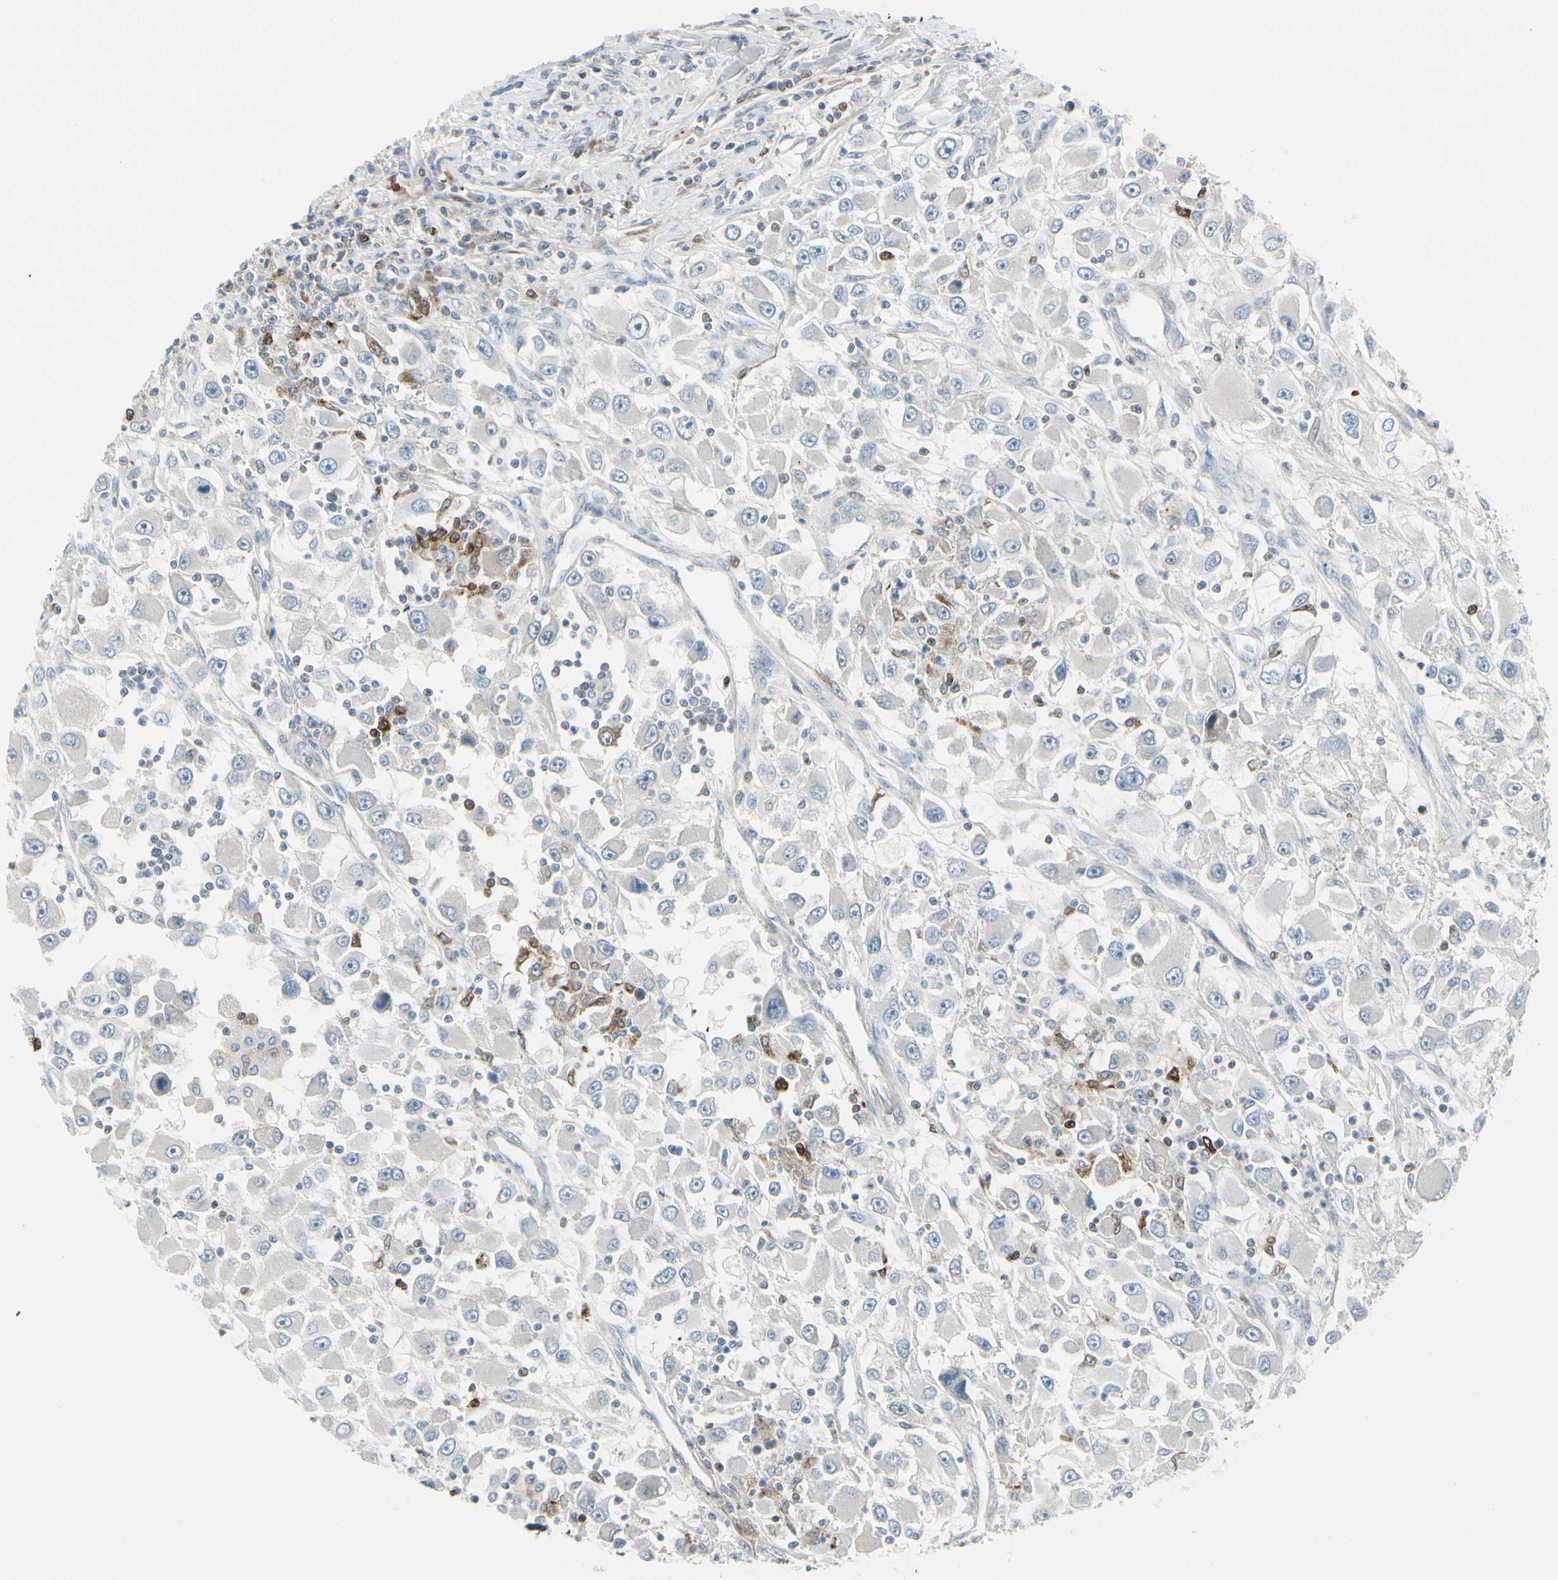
{"staining": {"intensity": "negative", "quantity": "none", "location": "none"}, "tissue": "renal cancer", "cell_type": "Tumor cells", "image_type": "cancer", "snomed": [{"axis": "morphology", "description": "Adenocarcinoma, NOS"}, {"axis": "topography", "description": "Kidney"}], "caption": "Photomicrograph shows no protein expression in tumor cells of renal cancer tissue.", "gene": "TRAF1", "patient": {"sex": "female", "age": 52}}